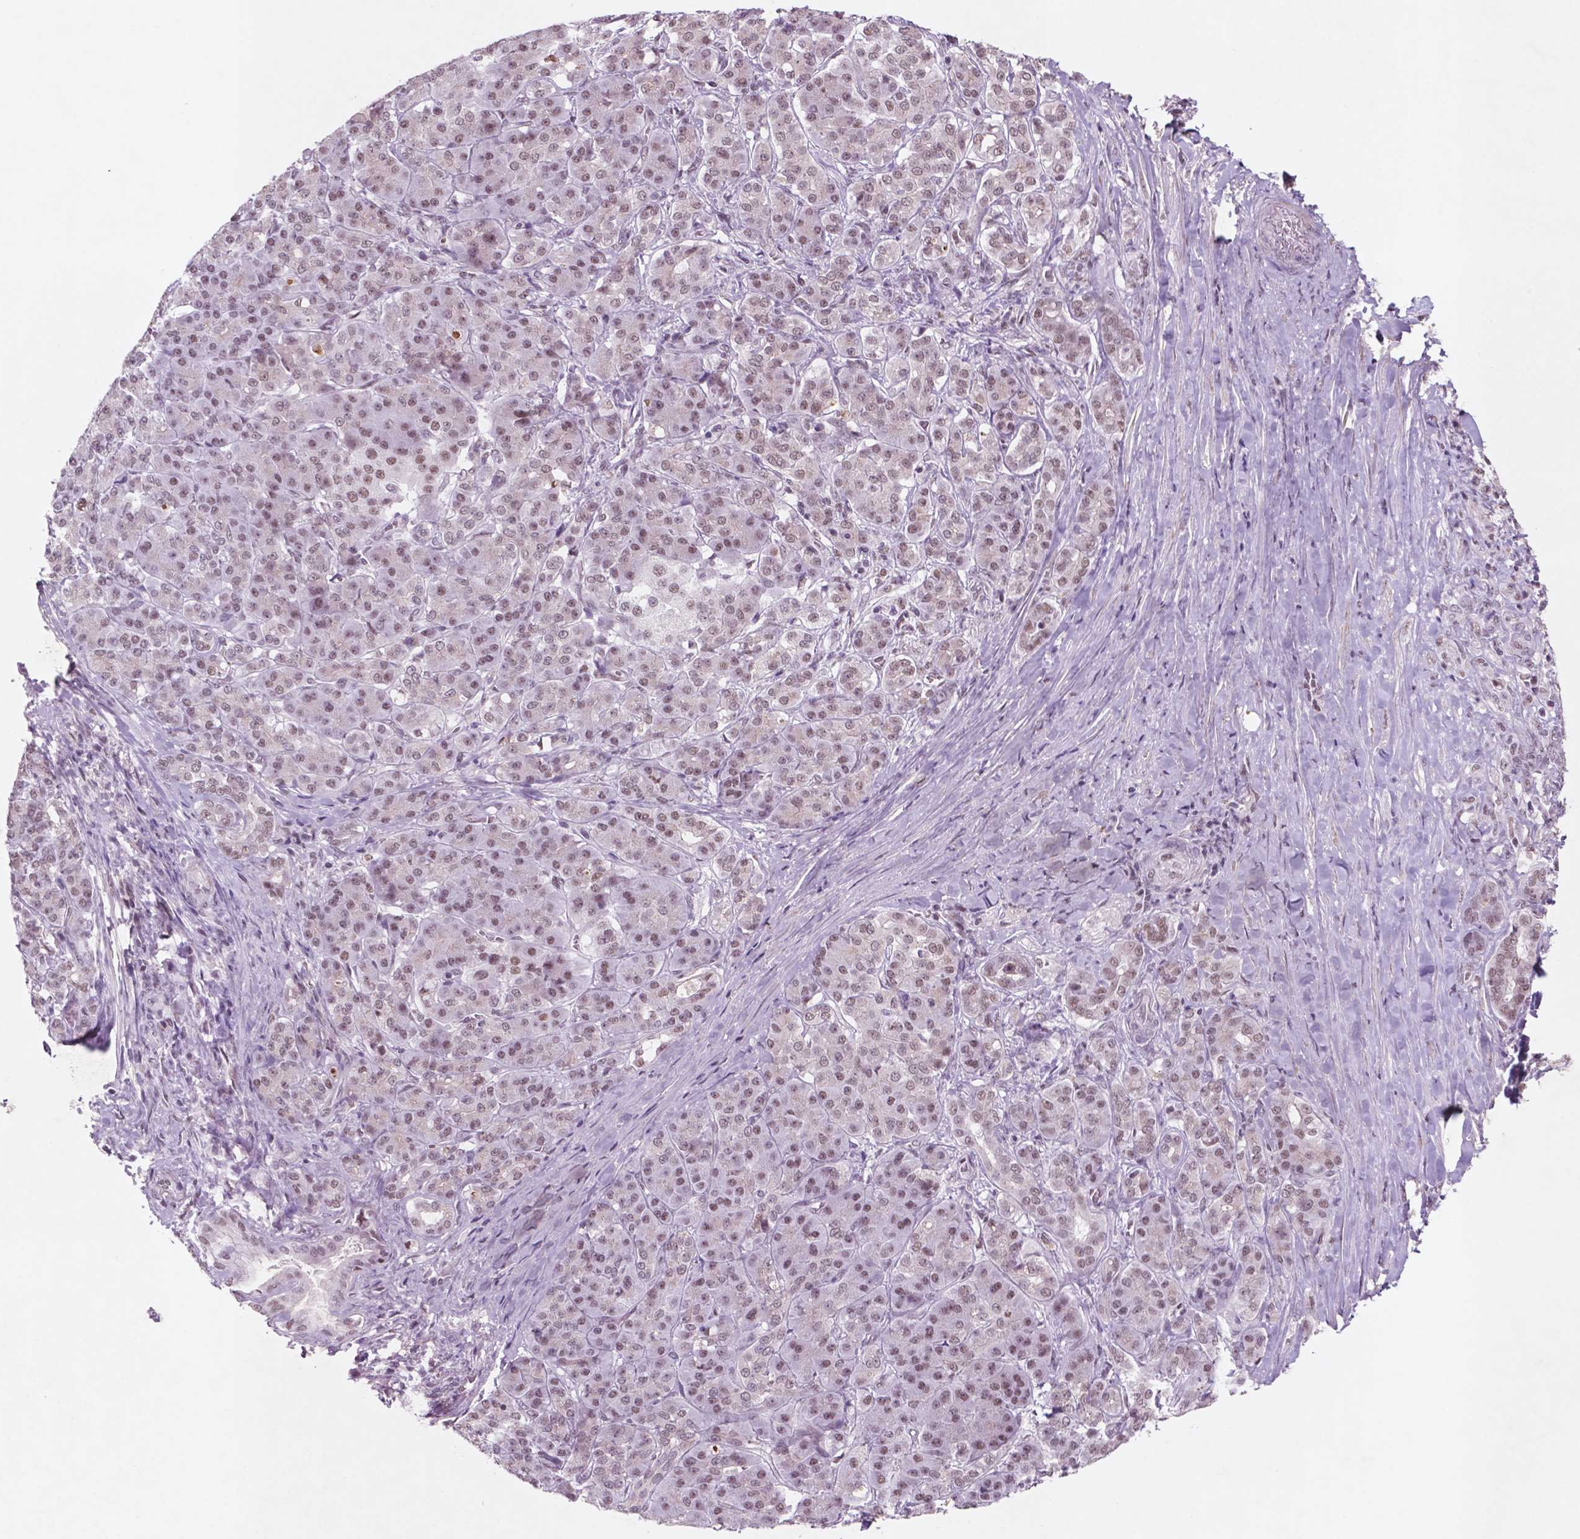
{"staining": {"intensity": "weak", "quantity": ">75%", "location": "nuclear"}, "tissue": "pancreatic cancer", "cell_type": "Tumor cells", "image_type": "cancer", "snomed": [{"axis": "morphology", "description": "Normal tissue, NOS"}, {"axis": "morphology", "description": "Inflammation, NOS"}, {"axis": "morphology", "description": "Adenocarcinoma, NOS"}, {"axis": "topography", "description": "Pancreas"}], "caption": "Immunohistochemical staining of pancreatic cancer (adenocarcinoma) reveals weak nuclear protein staining in about >75% of tumor cells.", "gene": "CTR9", "patient": {"sex": "male", "age": 57}}